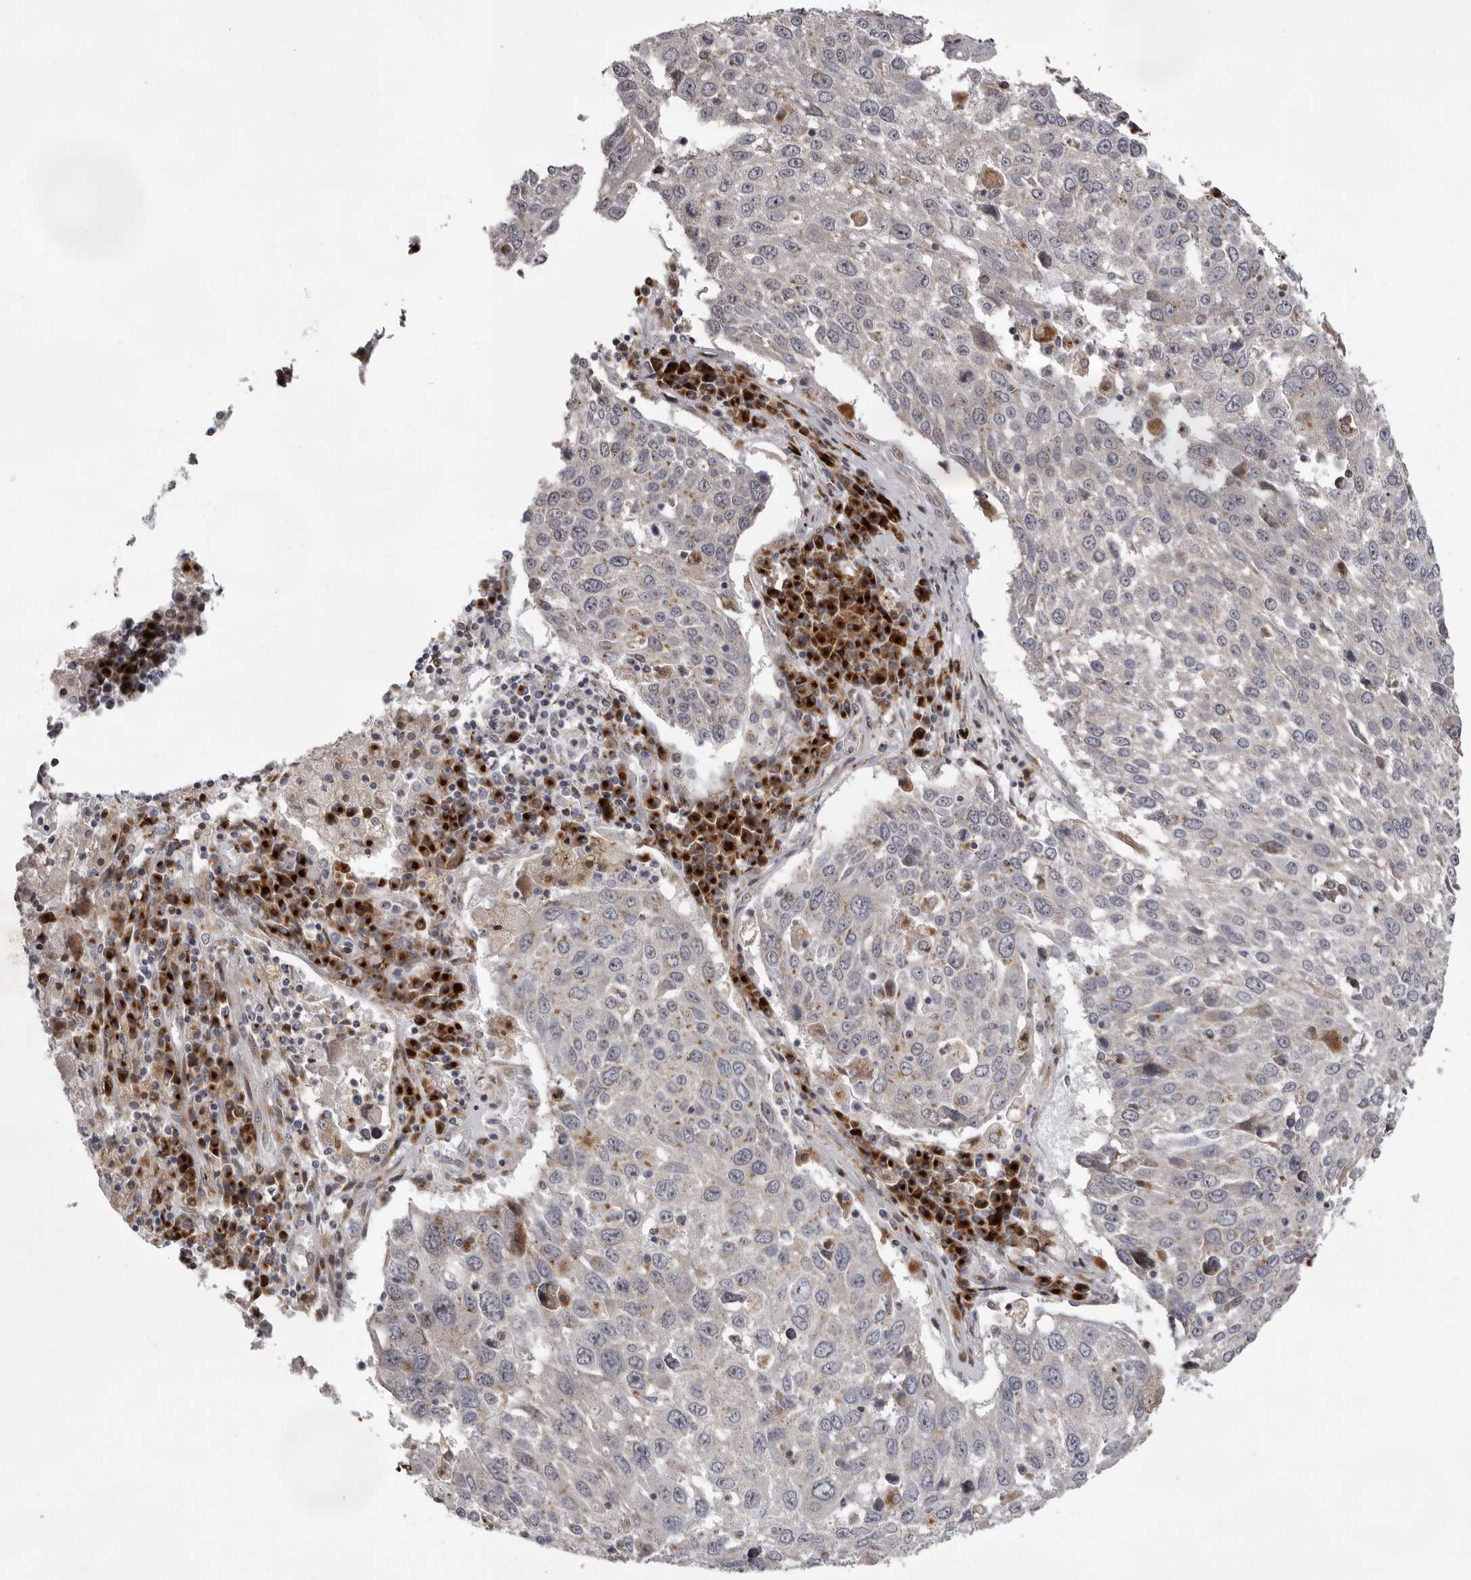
{"staining": {"intensity": "weak", "quantity": "25%-75%", "location": "cytoplasmic/membranous"}, "tissue": "lung cancer", "cell_type": "Tumor cells", "image_type": "cancer", "snomed": [{"axis": "morphology", "description": "Squamous cell carcinoma, NOS"}, {"axis": "topography", "description": "Lung"}], "caption": "Protein expression by IHC exhibits weak cytoplasmic/membranous positivity in about 25%-75% of tumor cells in lung cancer.", "gene": "WDR47", "patient": {"sex": "male", "age": 65}}